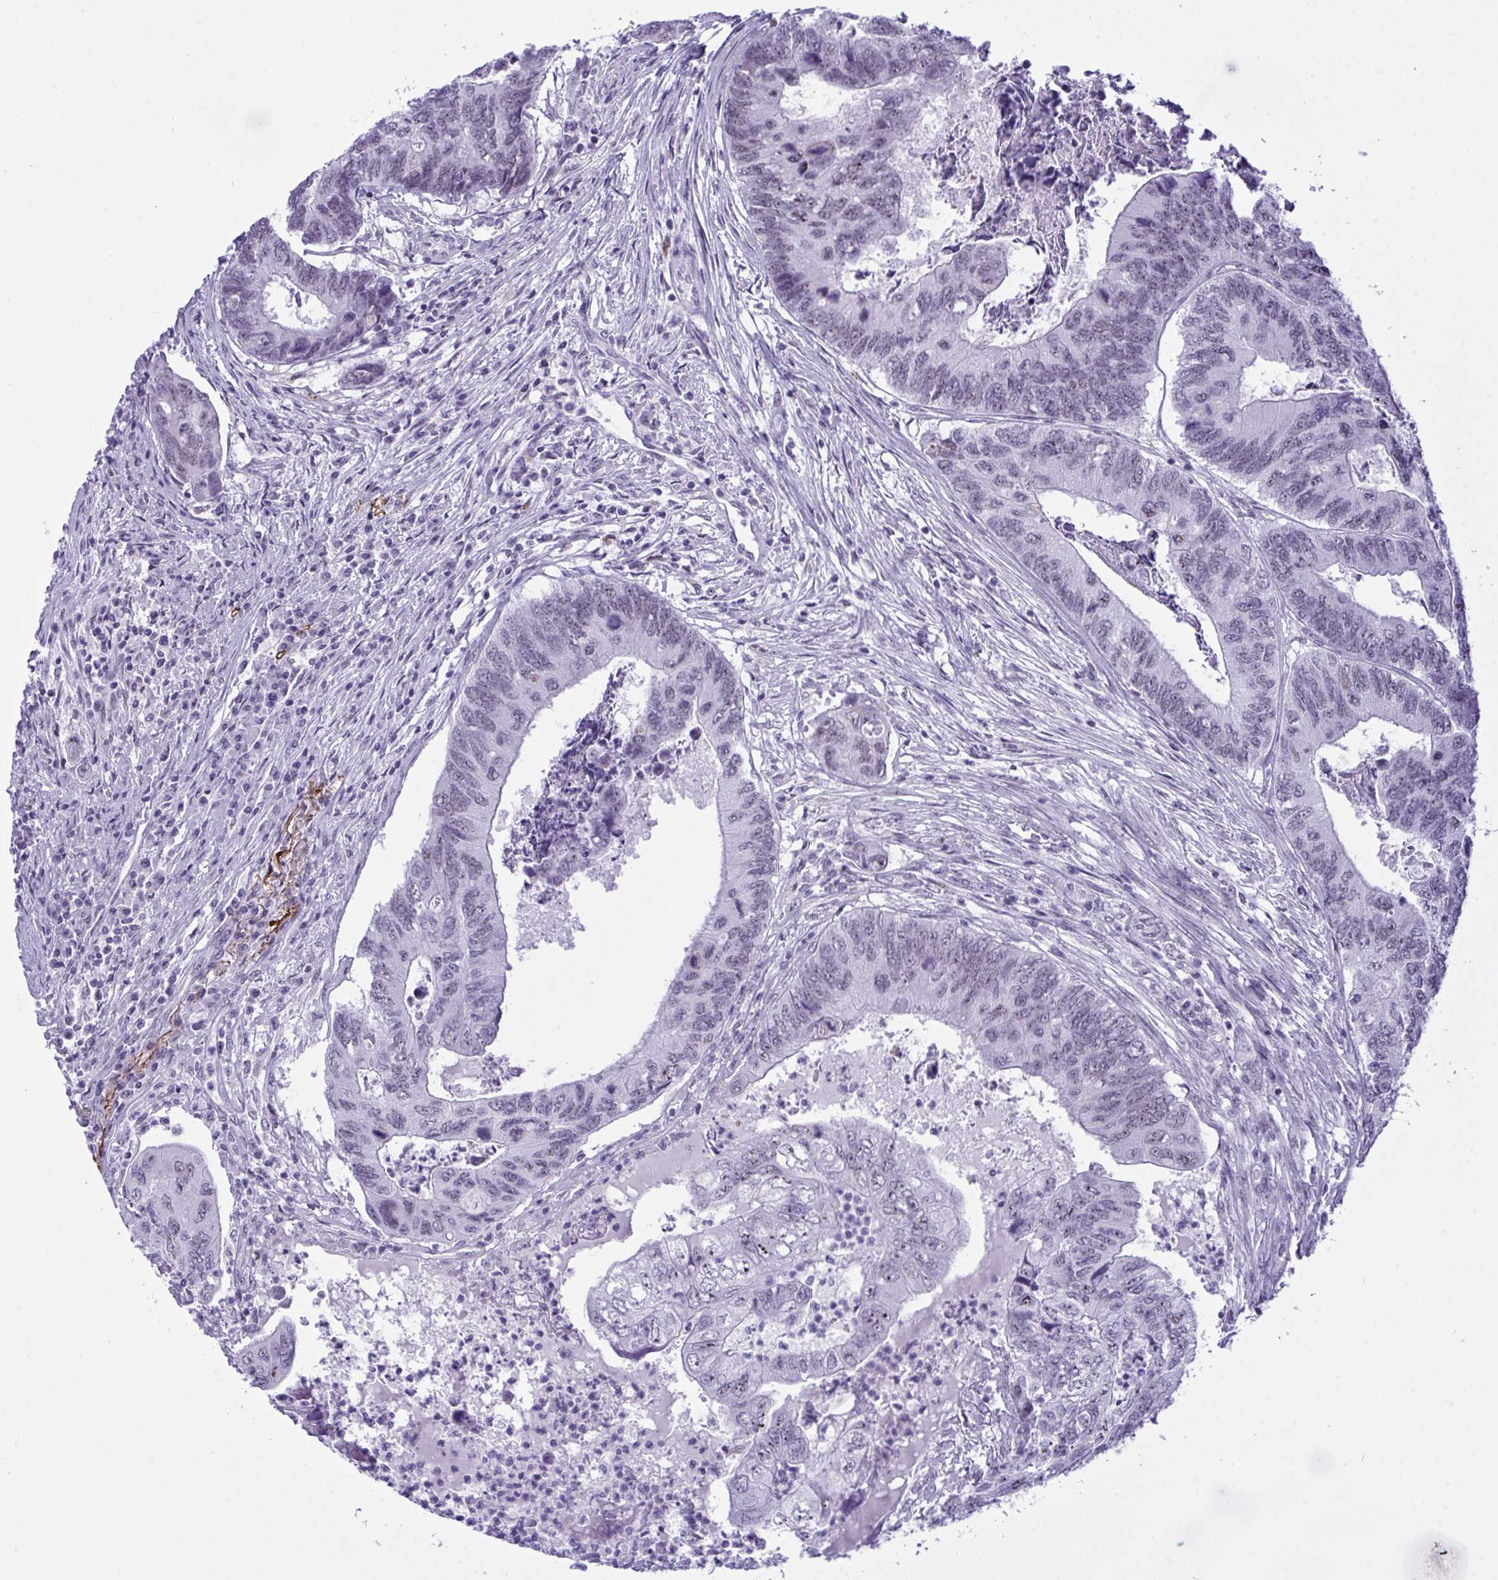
{"staining": {"intensity": "weak", "quantity": "<25%", "location": "nuclear"}, "tissue": "colorectal cancer", "cell_type": "Tumor cells", "image_type": "cancer", "snomed": [{"axis": "morphology", "description": "Adenocarcinoma, NOS"}, {"axis": "topography", "description": "Colon"}], "caption": "An immunohistochemistry (IHC) photomicrograph of colorectal cancer is shown. There is no staining in tumor cells of colorectal cancer.", "gene": "ELN", "patient": {"sex": "female", "age": 67}}